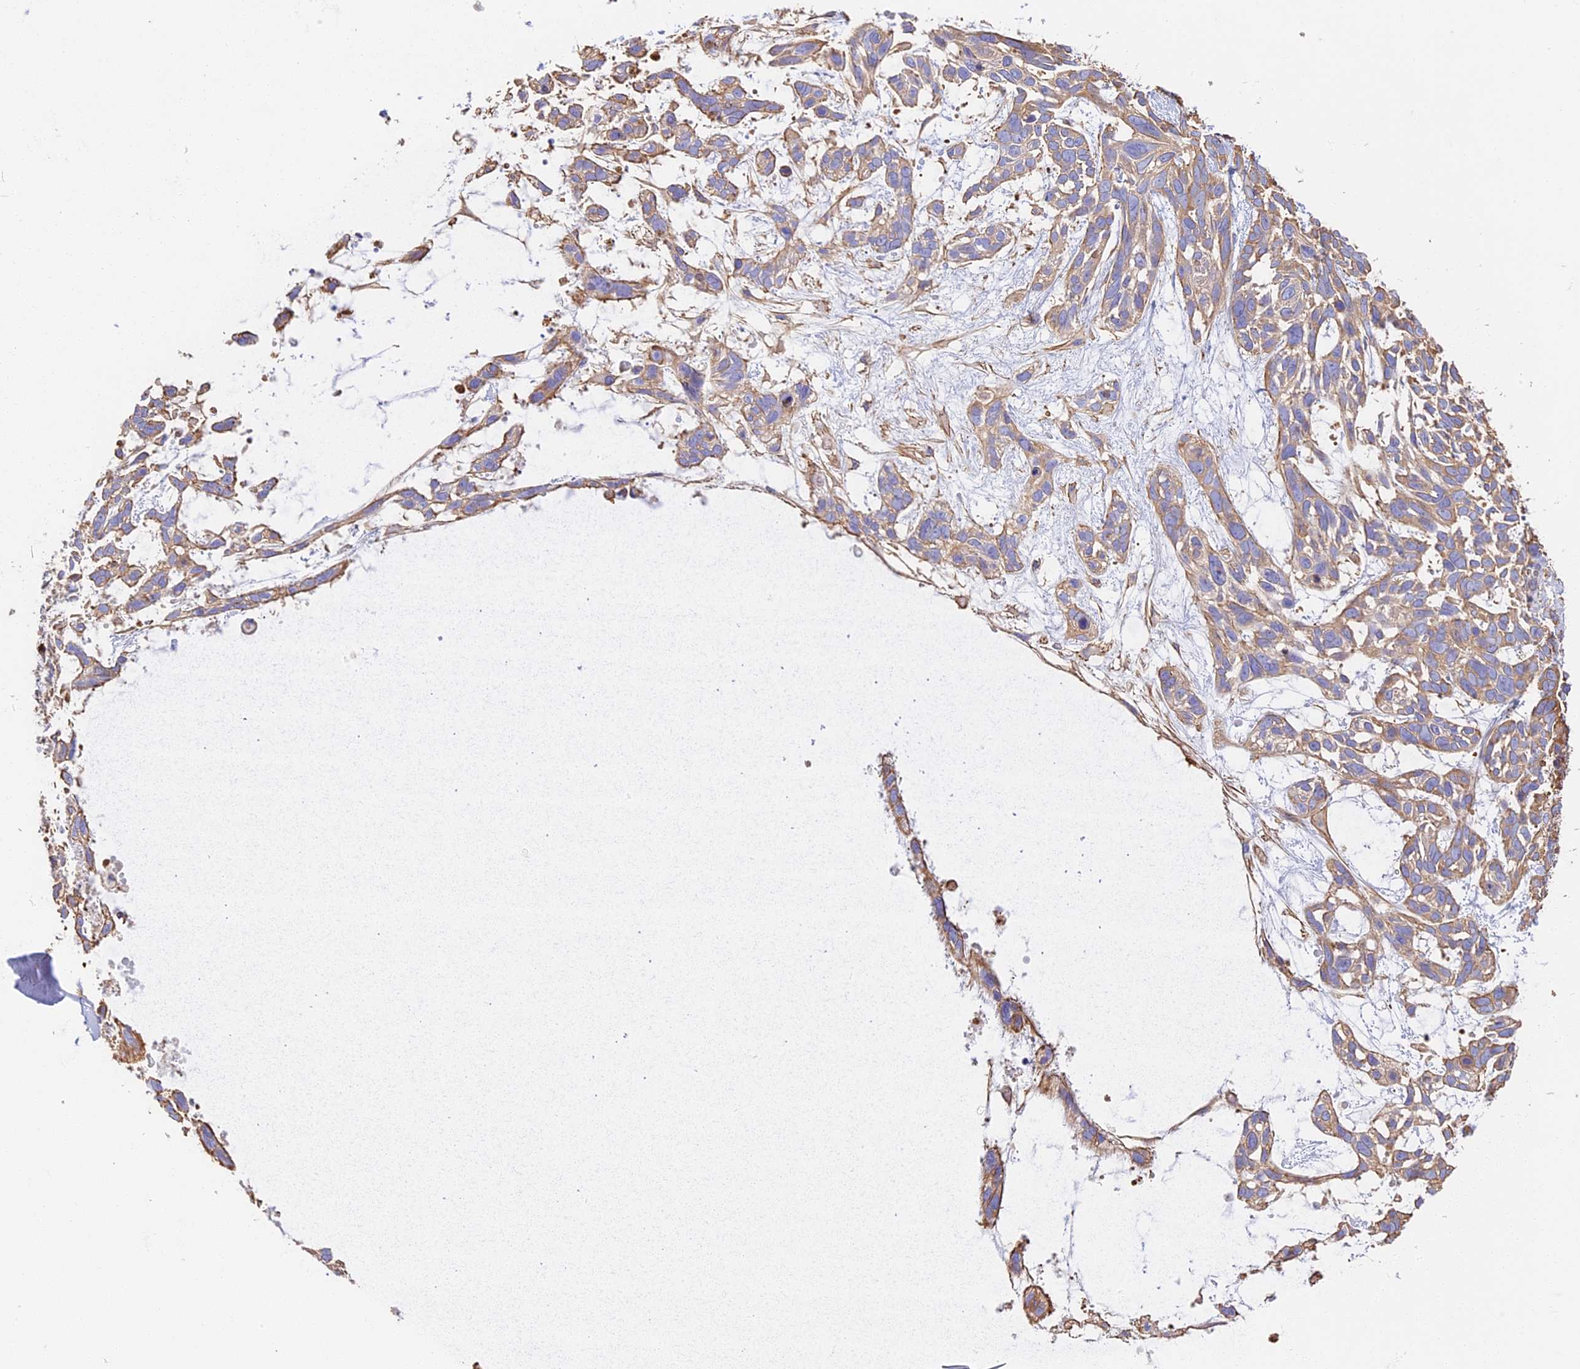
{"staining": {"intensity": "moderate", "quantity": ">75%", "location": "cytoplasmic/membranous"}, "tissue": "skin cancer", "cell_type": "Tumor cells", "image_type": "cancer", "snomed": [{"axis": "morphology", "description": "Basal cell carcinoma"}, {"axis": "topography", "description": "Skin"}], "caption": "Basal cell carcinoma (skin) stained with immunohistochemistry (IHC) shows moderate cytoplasmic/membranous staining in about >75% of tumor cells.", "gene": "VPS18", "patient": {"sex": "male", "age": 88}}